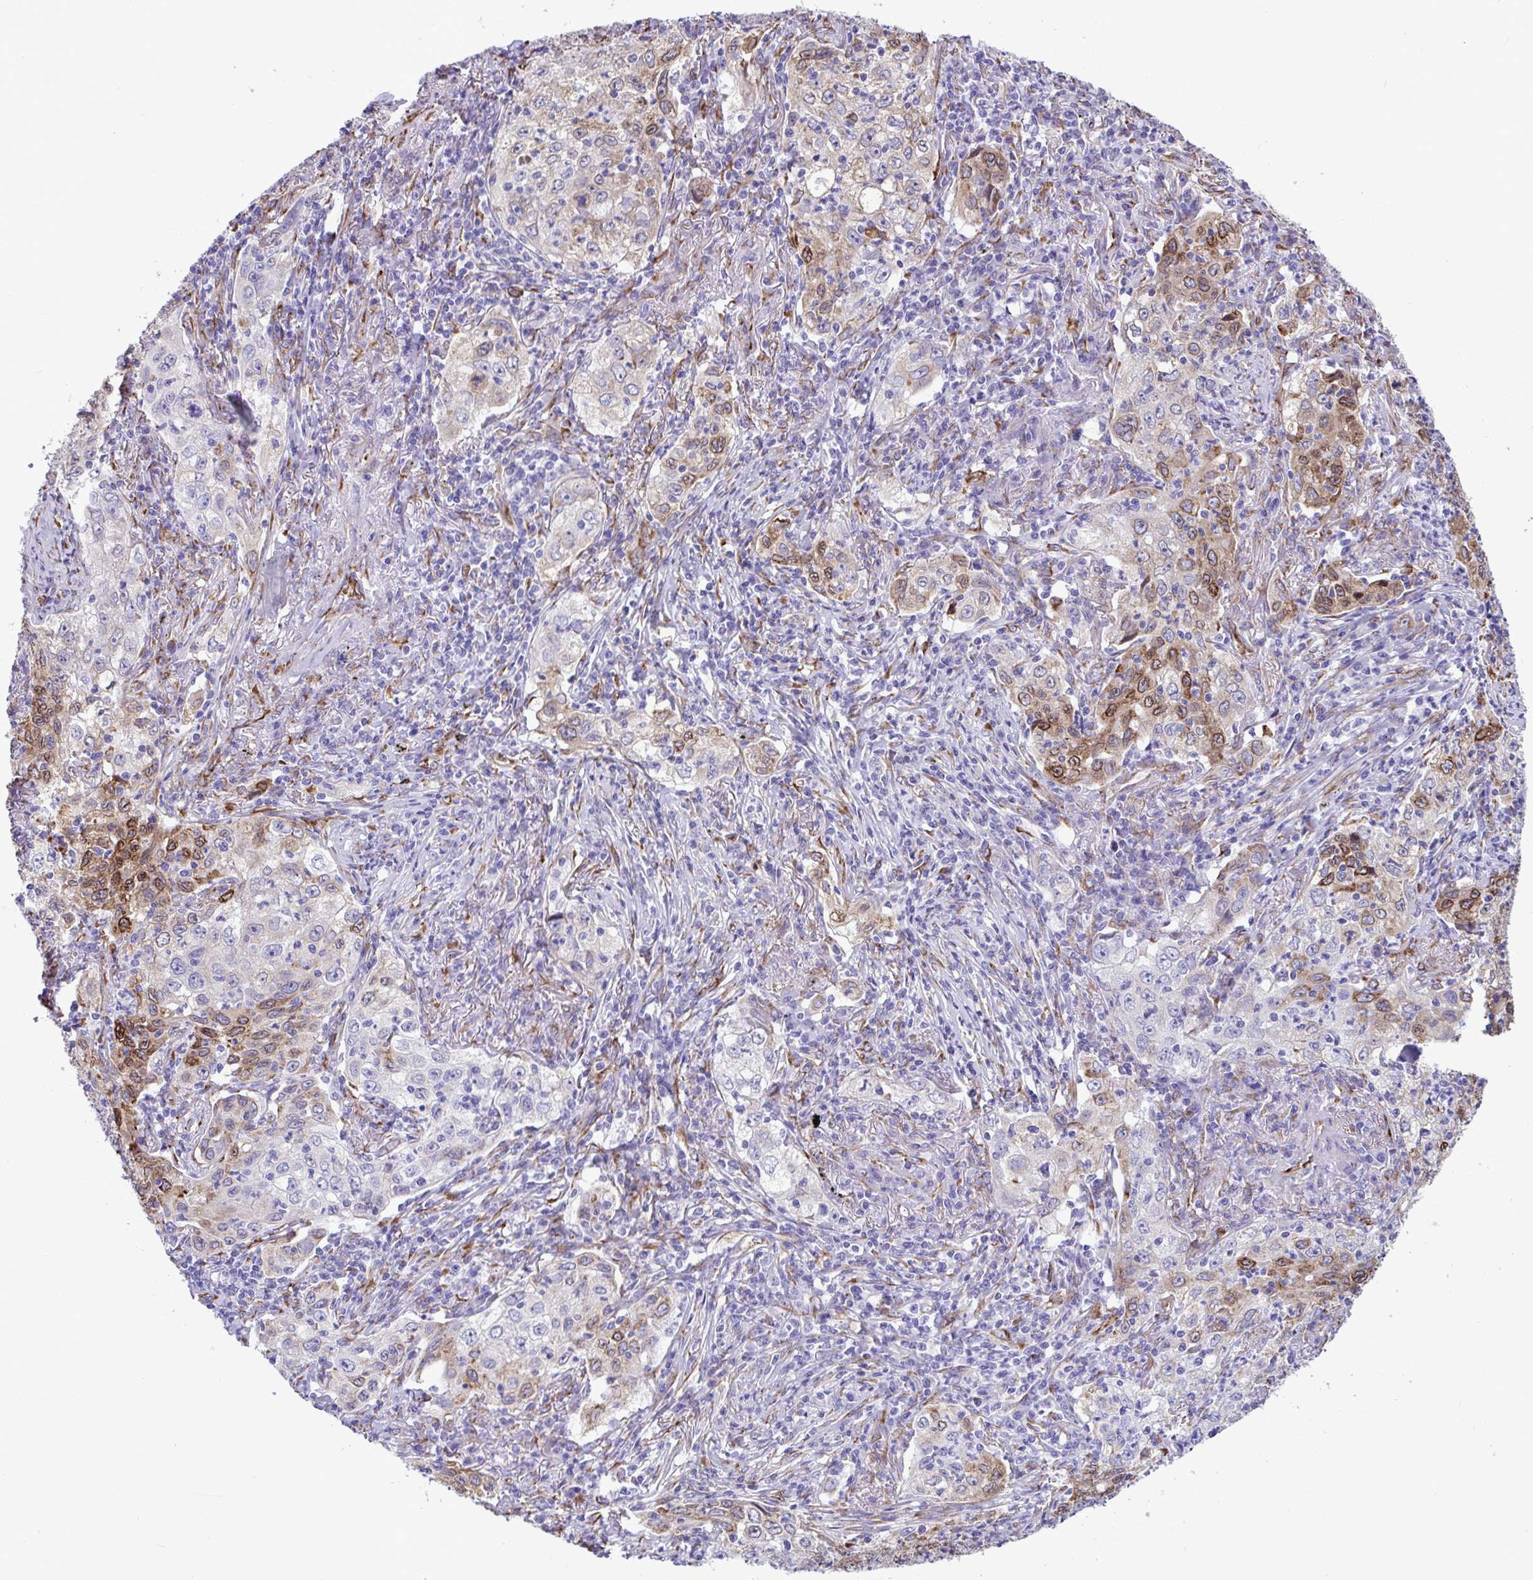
{"staining": {"intensity": "moderate", "quantity": "<25%", "location": "cytoplasmic/membranous"}, "tissue": "lung cancer", "cell_type": "Tumor cells", "image_type": "cancer", "snomed": [{"axis": "morphology", "description": "Squamous cell carcinoma, NOS"}, {"axis": "topography", "description": "Lung"}], "caption": "Human lung cancer (squamous cell carcinoma) stained with a protein marker shows moderate staining in tumor cells.", "gene": "ASPH", "patient": {"sex": "male", "age": 71}}